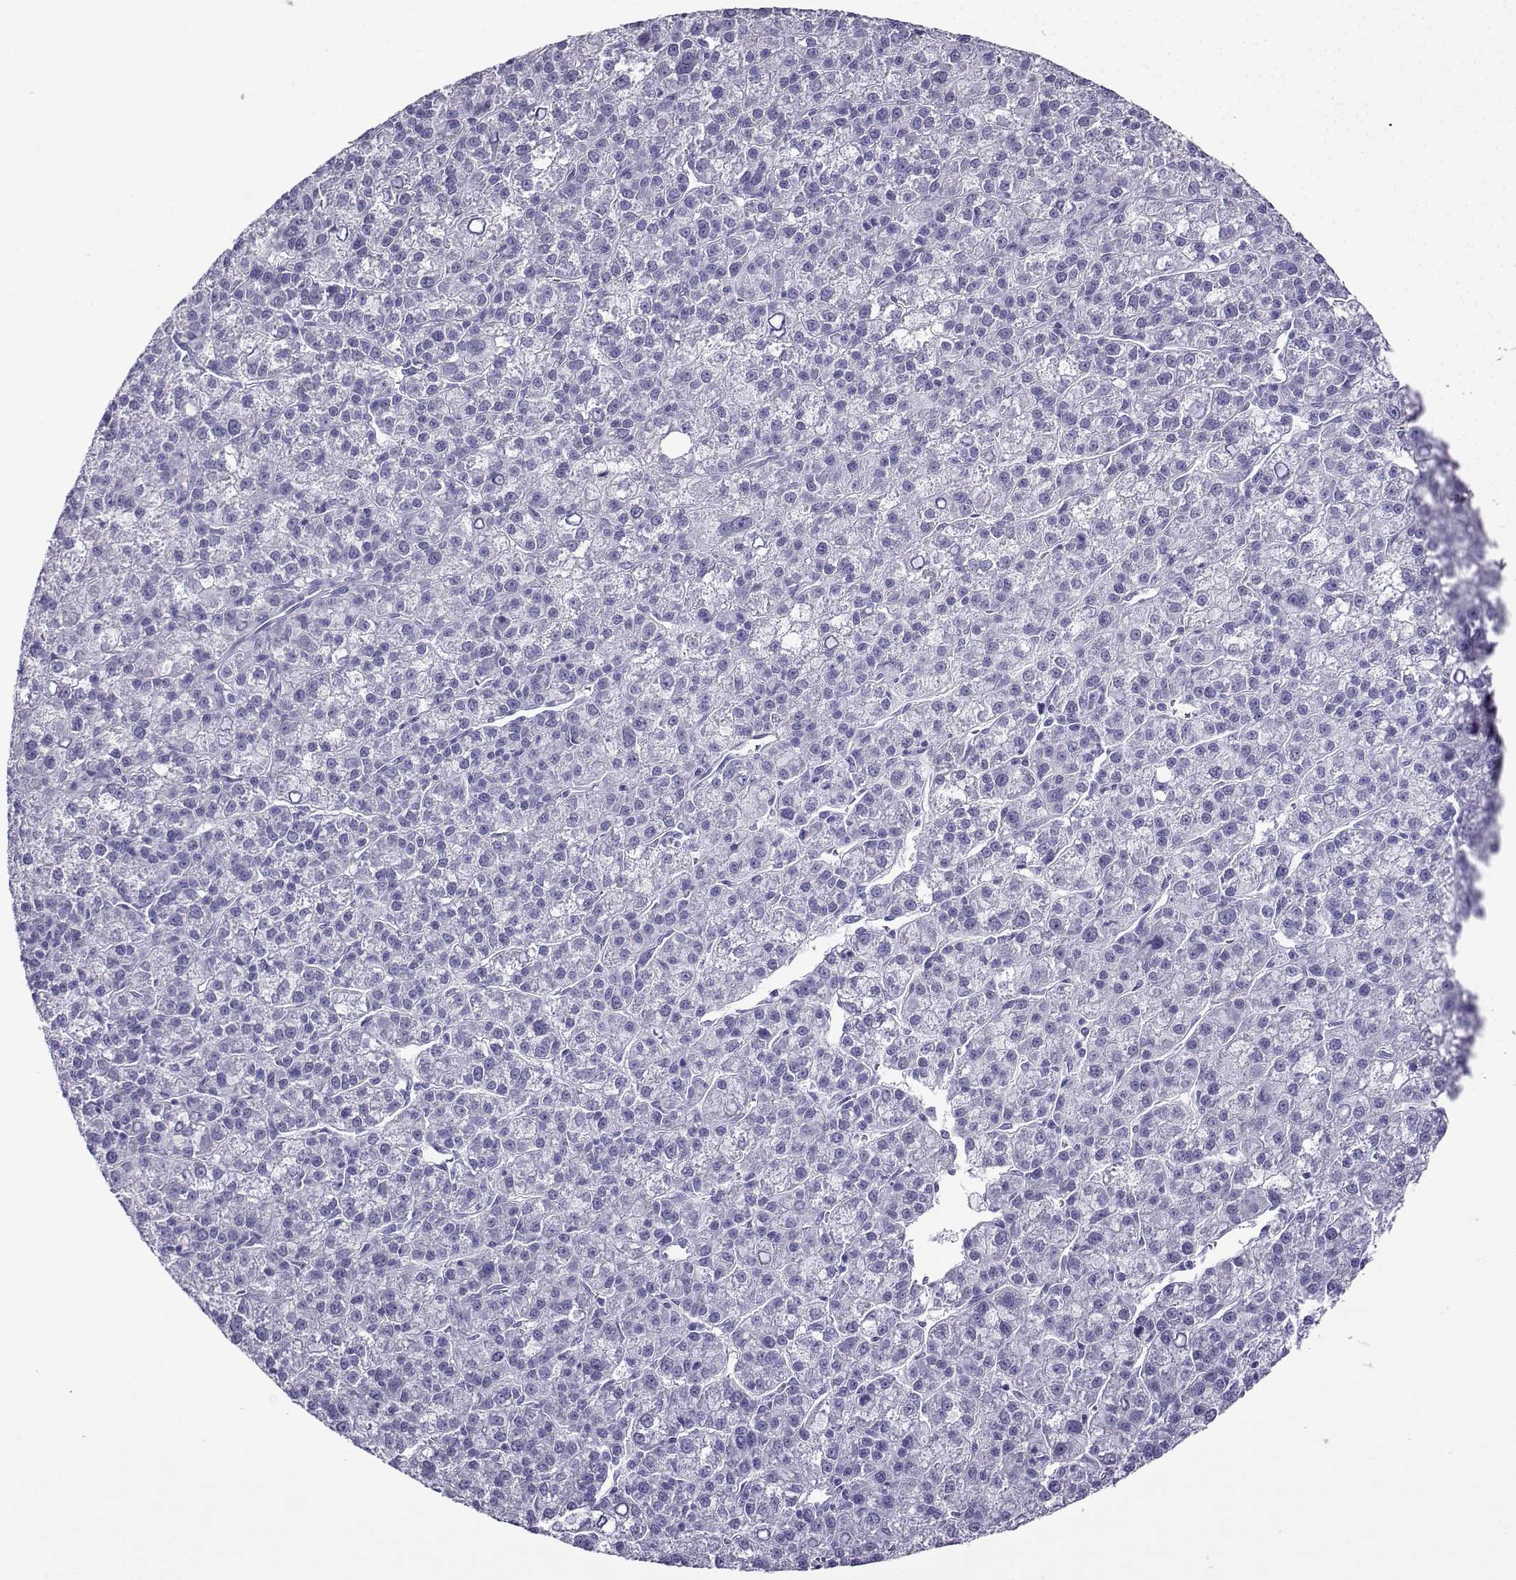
{"staining": {"intensity": "negative", "quantity": "none", "location": "none"}, "tissue": "liver cancer", "cell_type": "Tumor cells", "image_type": "cancer", "snomed": [{"axis": "morphology", "description": "Carcinoma, Hepatocellular, NOS"}, {"axis": "topography", "description": "Liver"}], "caption": "Liver cancer was stained to show a protein in brown. There is no significant staining in tumor cells.", "gene": "CD109", "patient": {"sex": "female", "age": 60}}